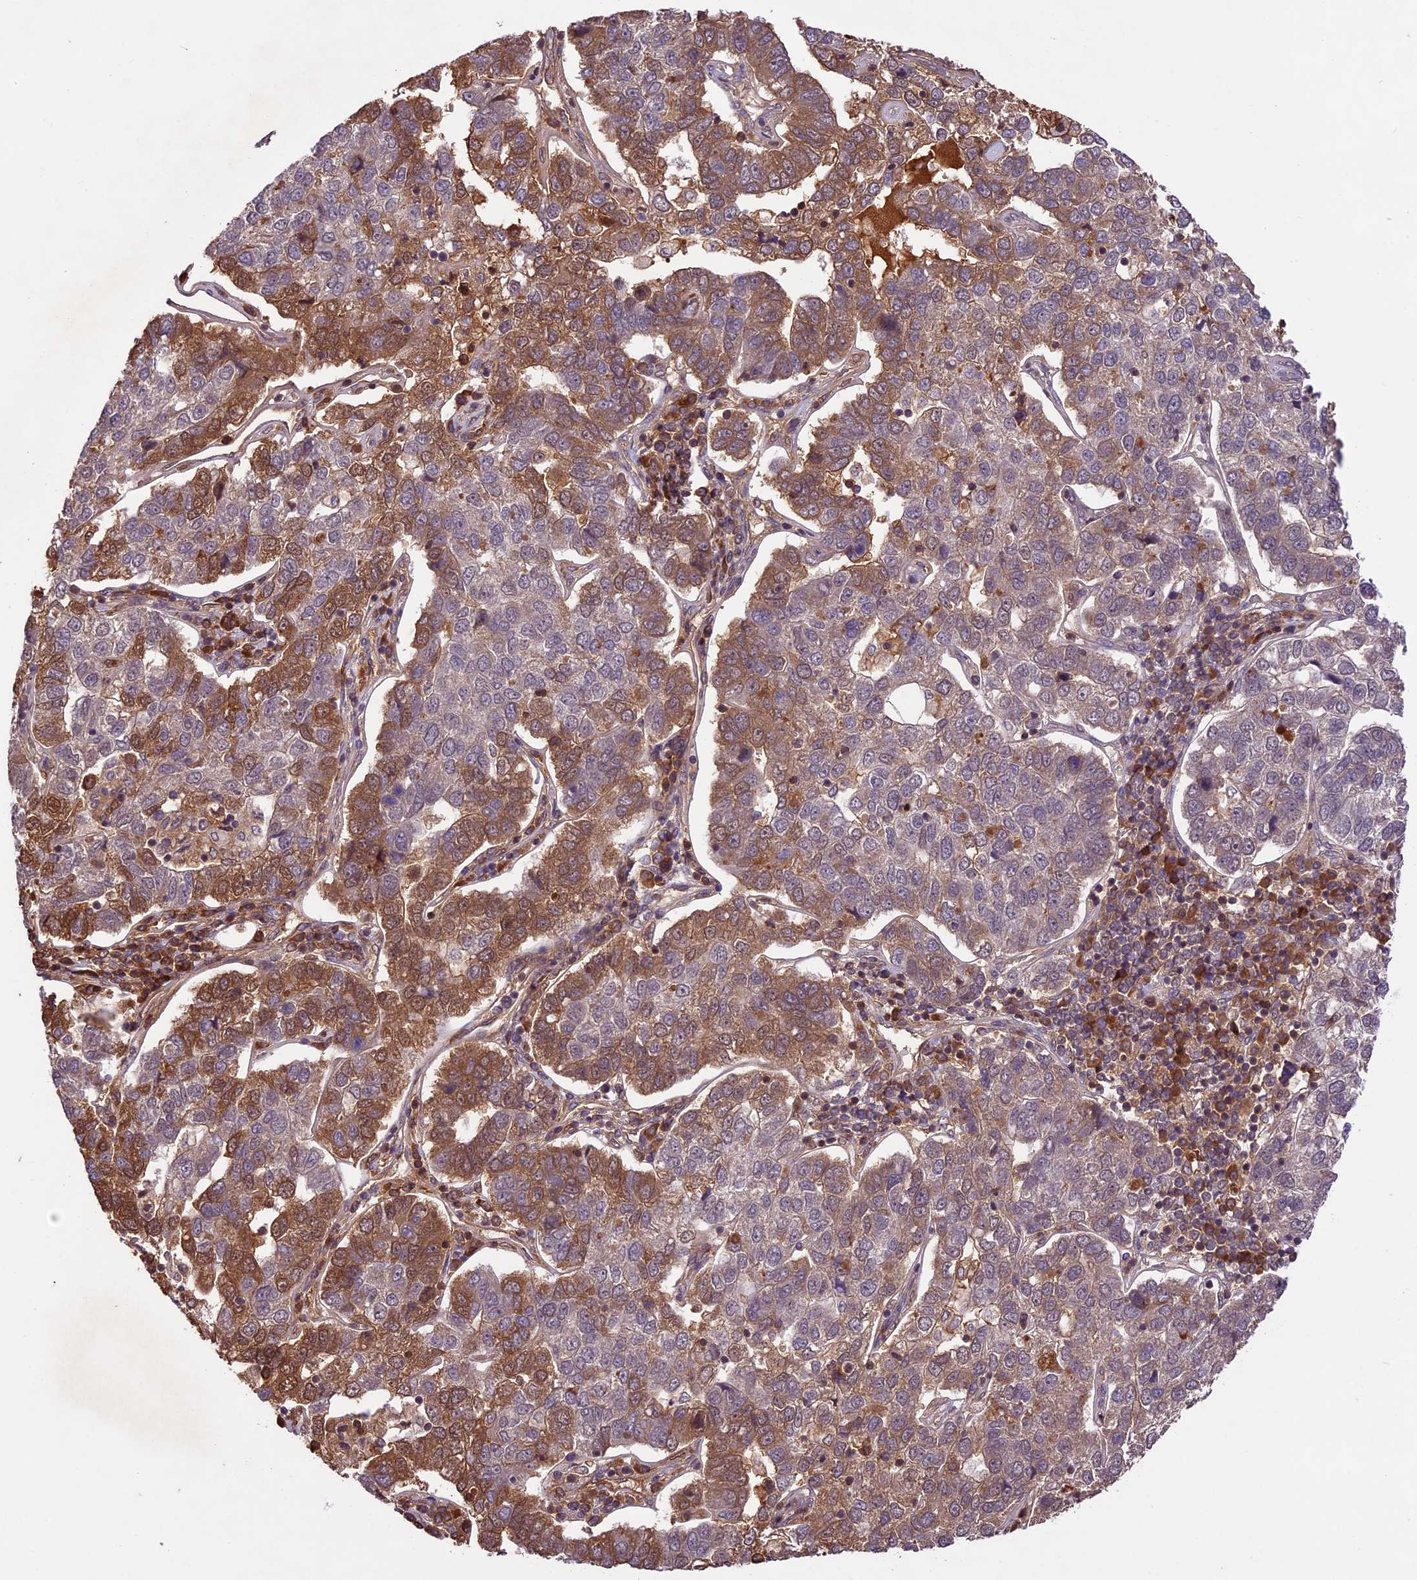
{"staining": {"intensity": "moderate", "quantity": "25%-75%", "location": "cytoplasmic/membranous"}, "tissue": "pancreatic cancer", "cell_type": "Tumor cells", "image_type": "cancer", "snomed": [{"axis": "morphology", "description": "Adenocarcinoma, NOS"}, {"axis": "topography", "description": "Pancreas"}], "caption": "Protein staining displays moderate cytoplasmic/membranous expression in approximately 25%-75% of tumor cells in pancreatic cancer (adenocarcinoma).", "gene": "ATP10A", "patient": {"sex": "female", "age": 61}}